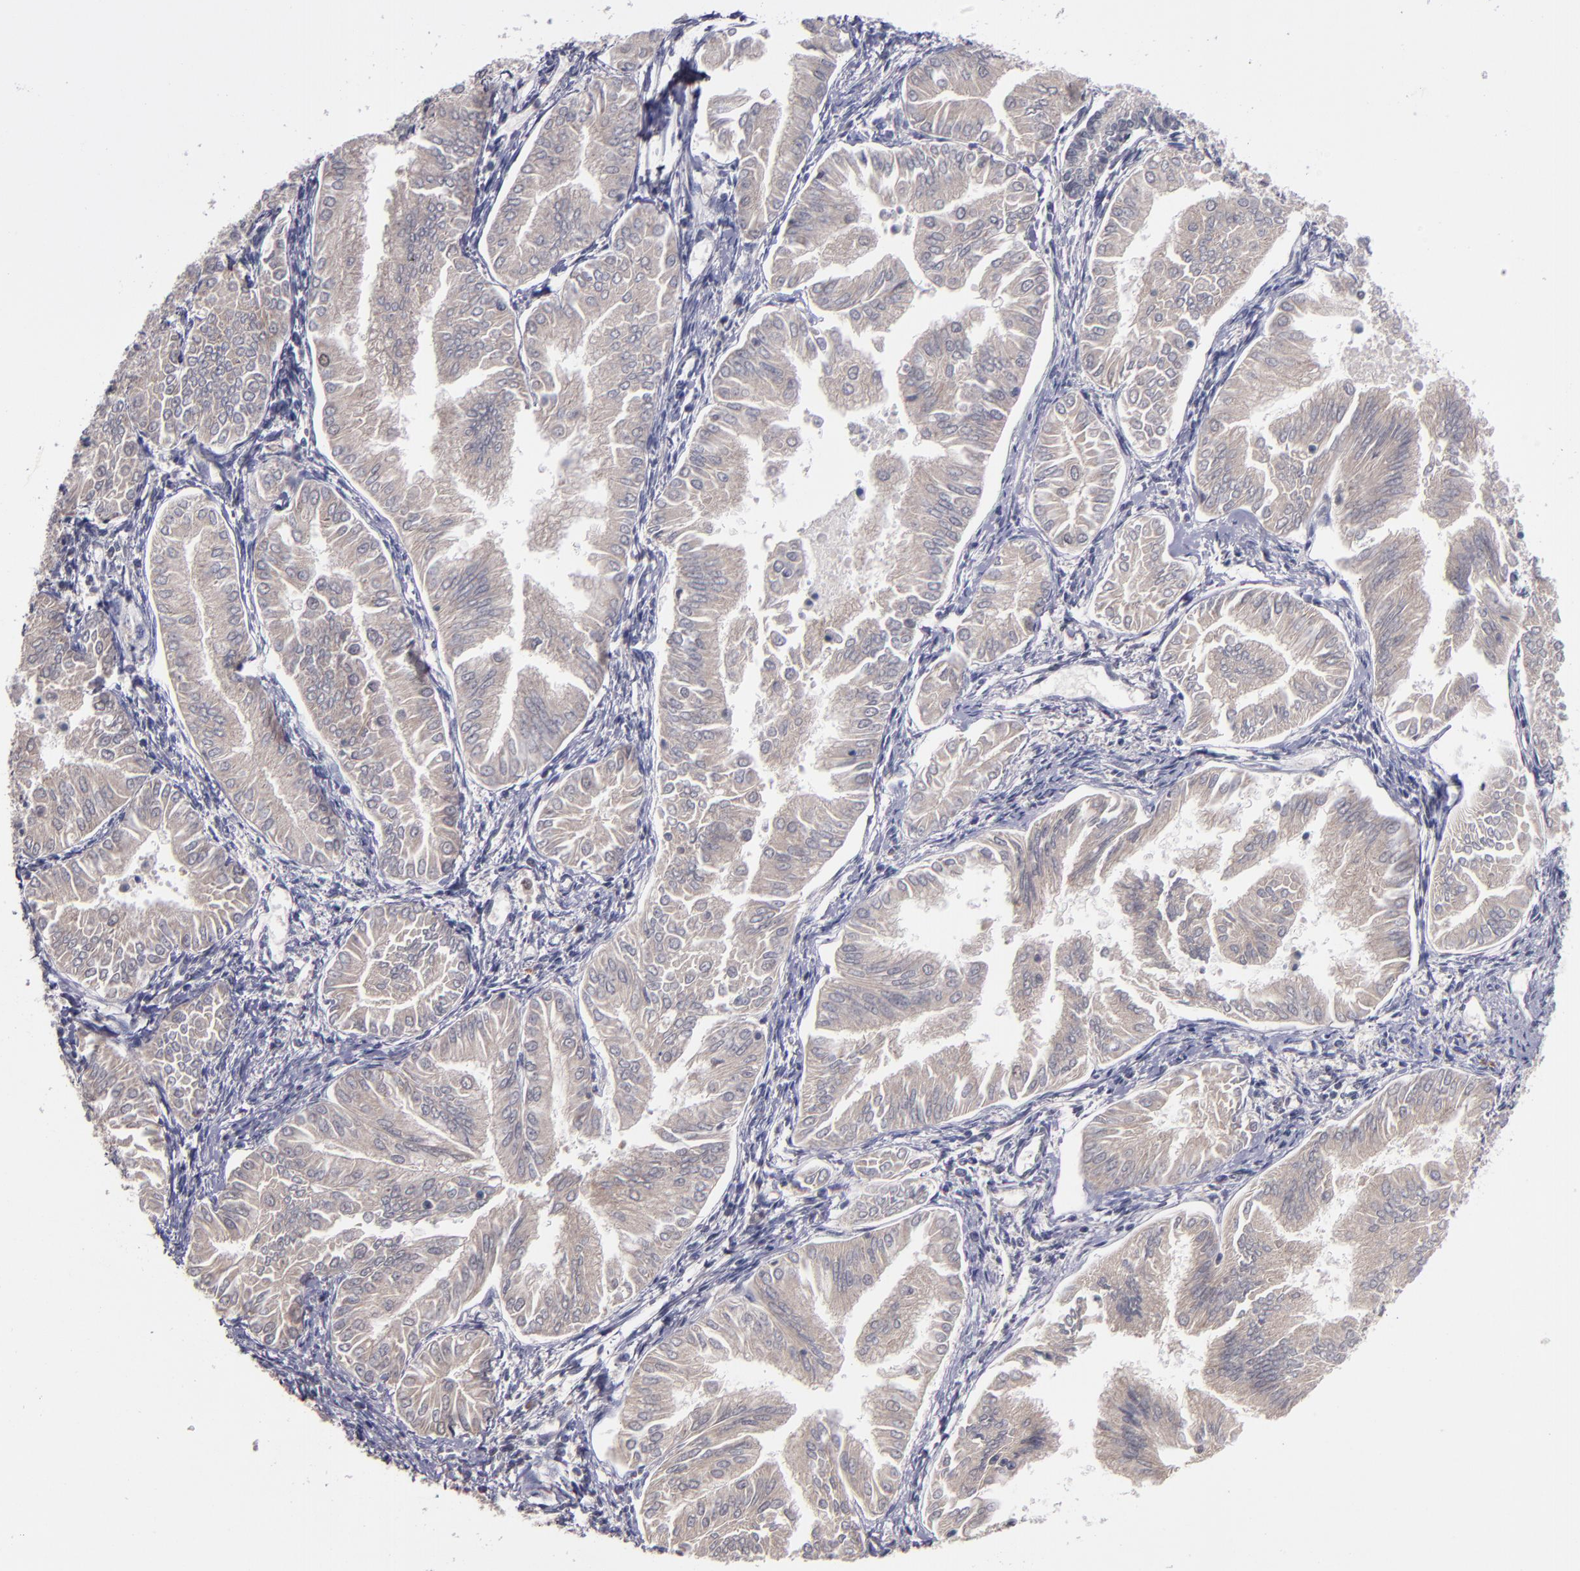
{"staining": {"intensity": "moderate", "quantity": "<25%", "location": "nuclear"}, "tissue": "endometrial cancer", "cell_type": "Tumor cells", "image_type": "cancer", "snomed": [{"axis": "morphology", "description": "Adenocarcinoma, NOS"}, {"axis": "topography", "description": "Endometrium"}], "caption": "This micrograph exhibits IHC staining of human endometrial cancer (adenocarcinoma), with low moderate nuclear expression in about <25% of tumor cells.", "gene": "CDC7", "patient": {"sex": "female", "age": 53}}